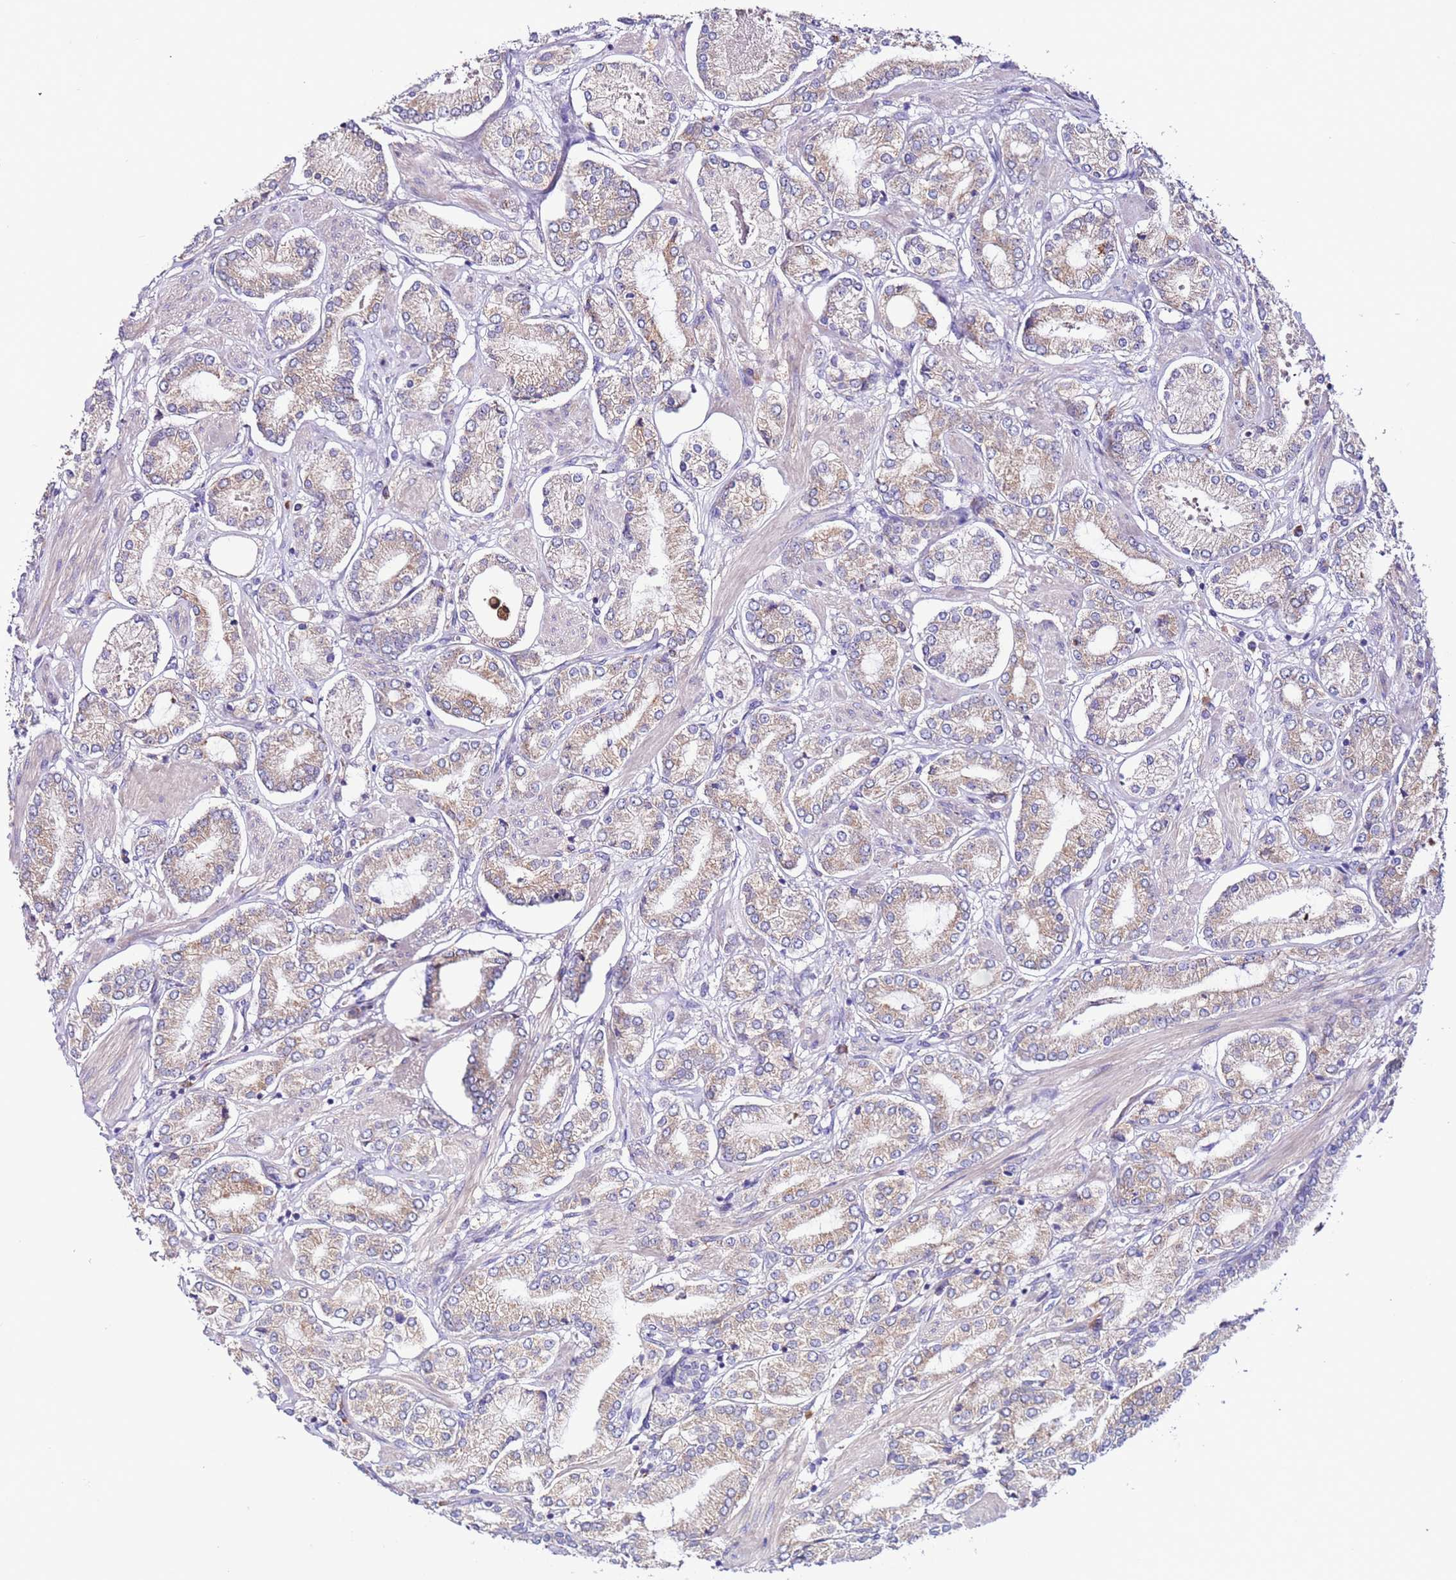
{"staining": {"intensity": "weak", "quantity": "<25%", "location": "cytoplasmic/membranous"}, "tissue": "prostate cancer", "cell_type": "Tumor cells", "image_type": "cancer", "snomed": [{"axis": "morphology", "description": "Adenocarcinoma, High grade"}, {"axis": "topography", "description": "Prostate and seminal vesicle, NOS"}], "caption": "Immunohistochemistry (IHC) of prostate cancer reveals no staining in tumor cells.", "gene": "SPCS1", "patient": {"sex": "male", "age": 64}}